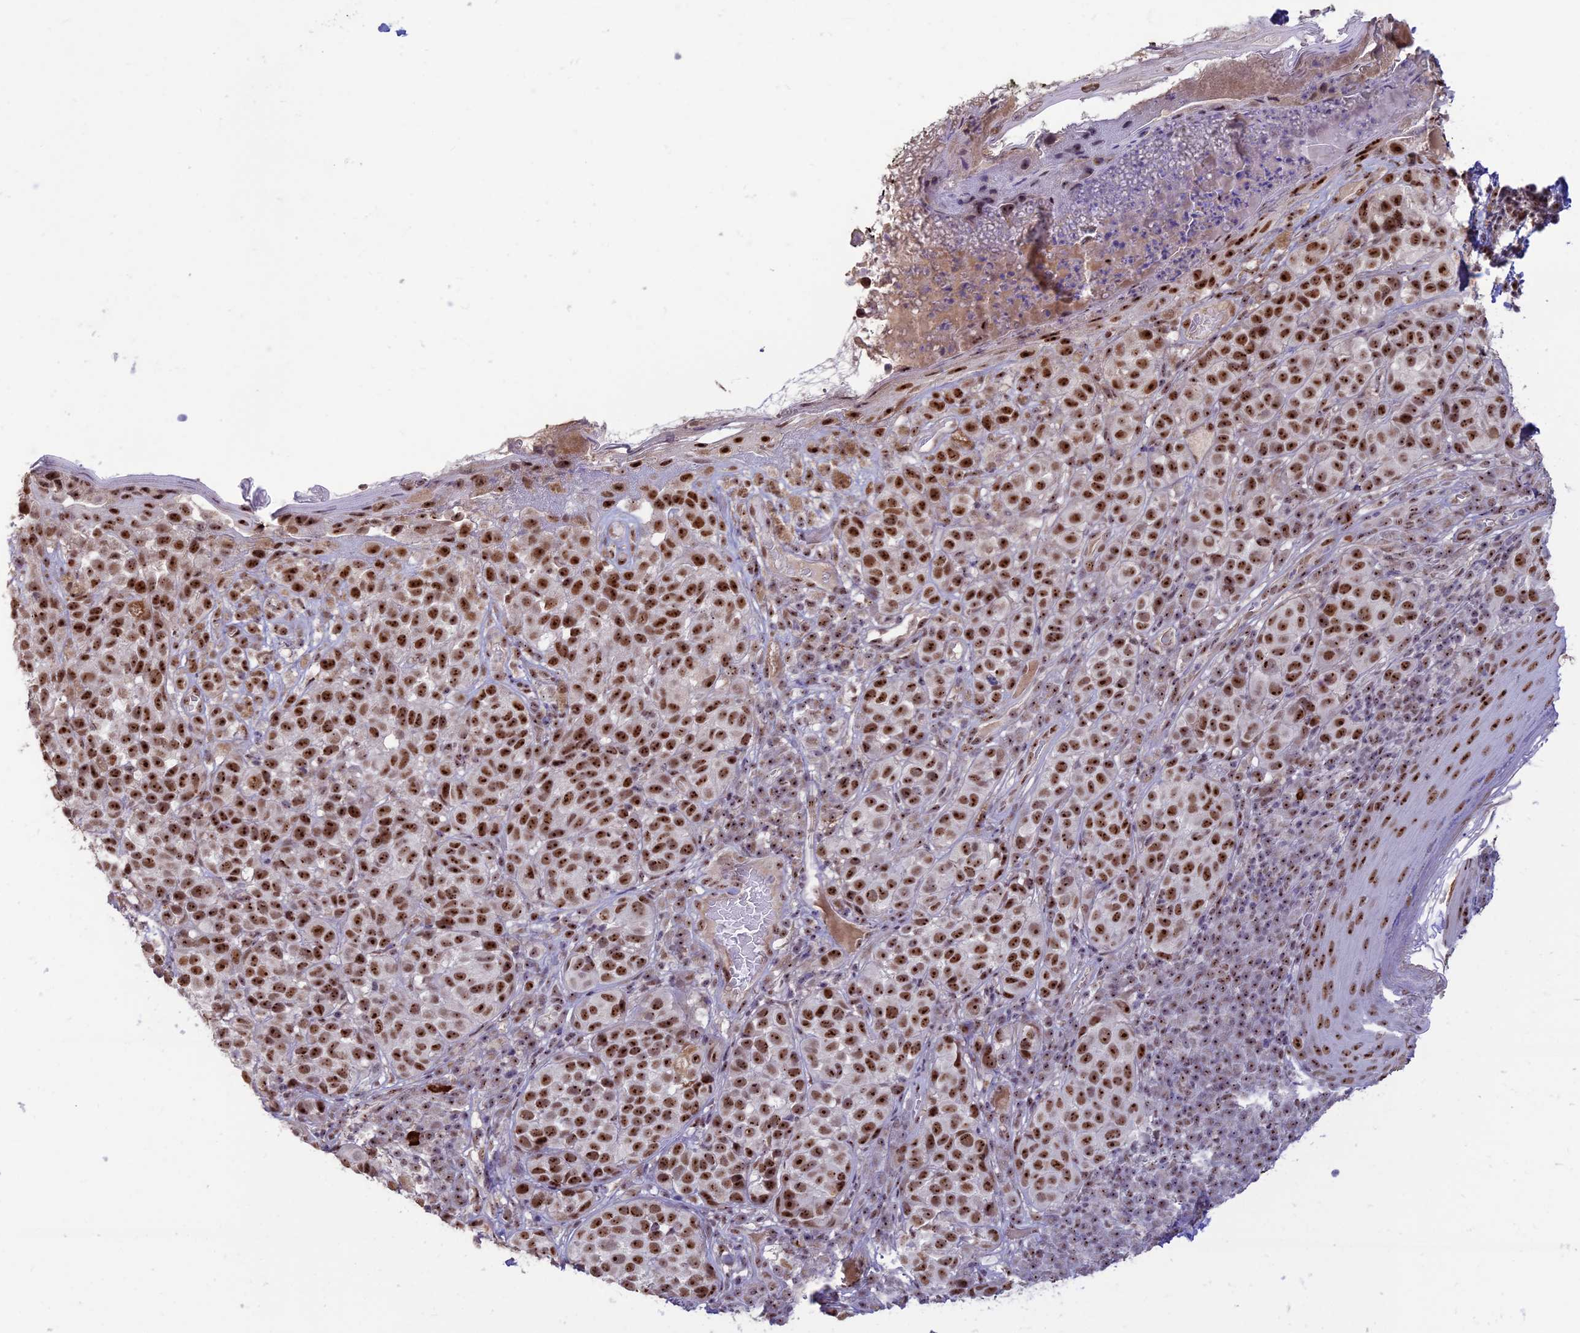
{"staining": {"intensity": "strong", "quantity": ">75%", "location": "nuclear"}, "tissue": "melanoma", "cell_type": "Tumor cells", "image_type": "cancer", "snomed": [{"axis": "morphology", "description": "Malignant melanoma, NOS"}, {"axis": "topography", "description": "Skin"}], "caption": "Melanoma stained with a brown dye shows strong nuclear positive expression in approximately >75% of tumor cells.", "gene": "POLR1G", "patient": {"sex": "male", "age": 38}}